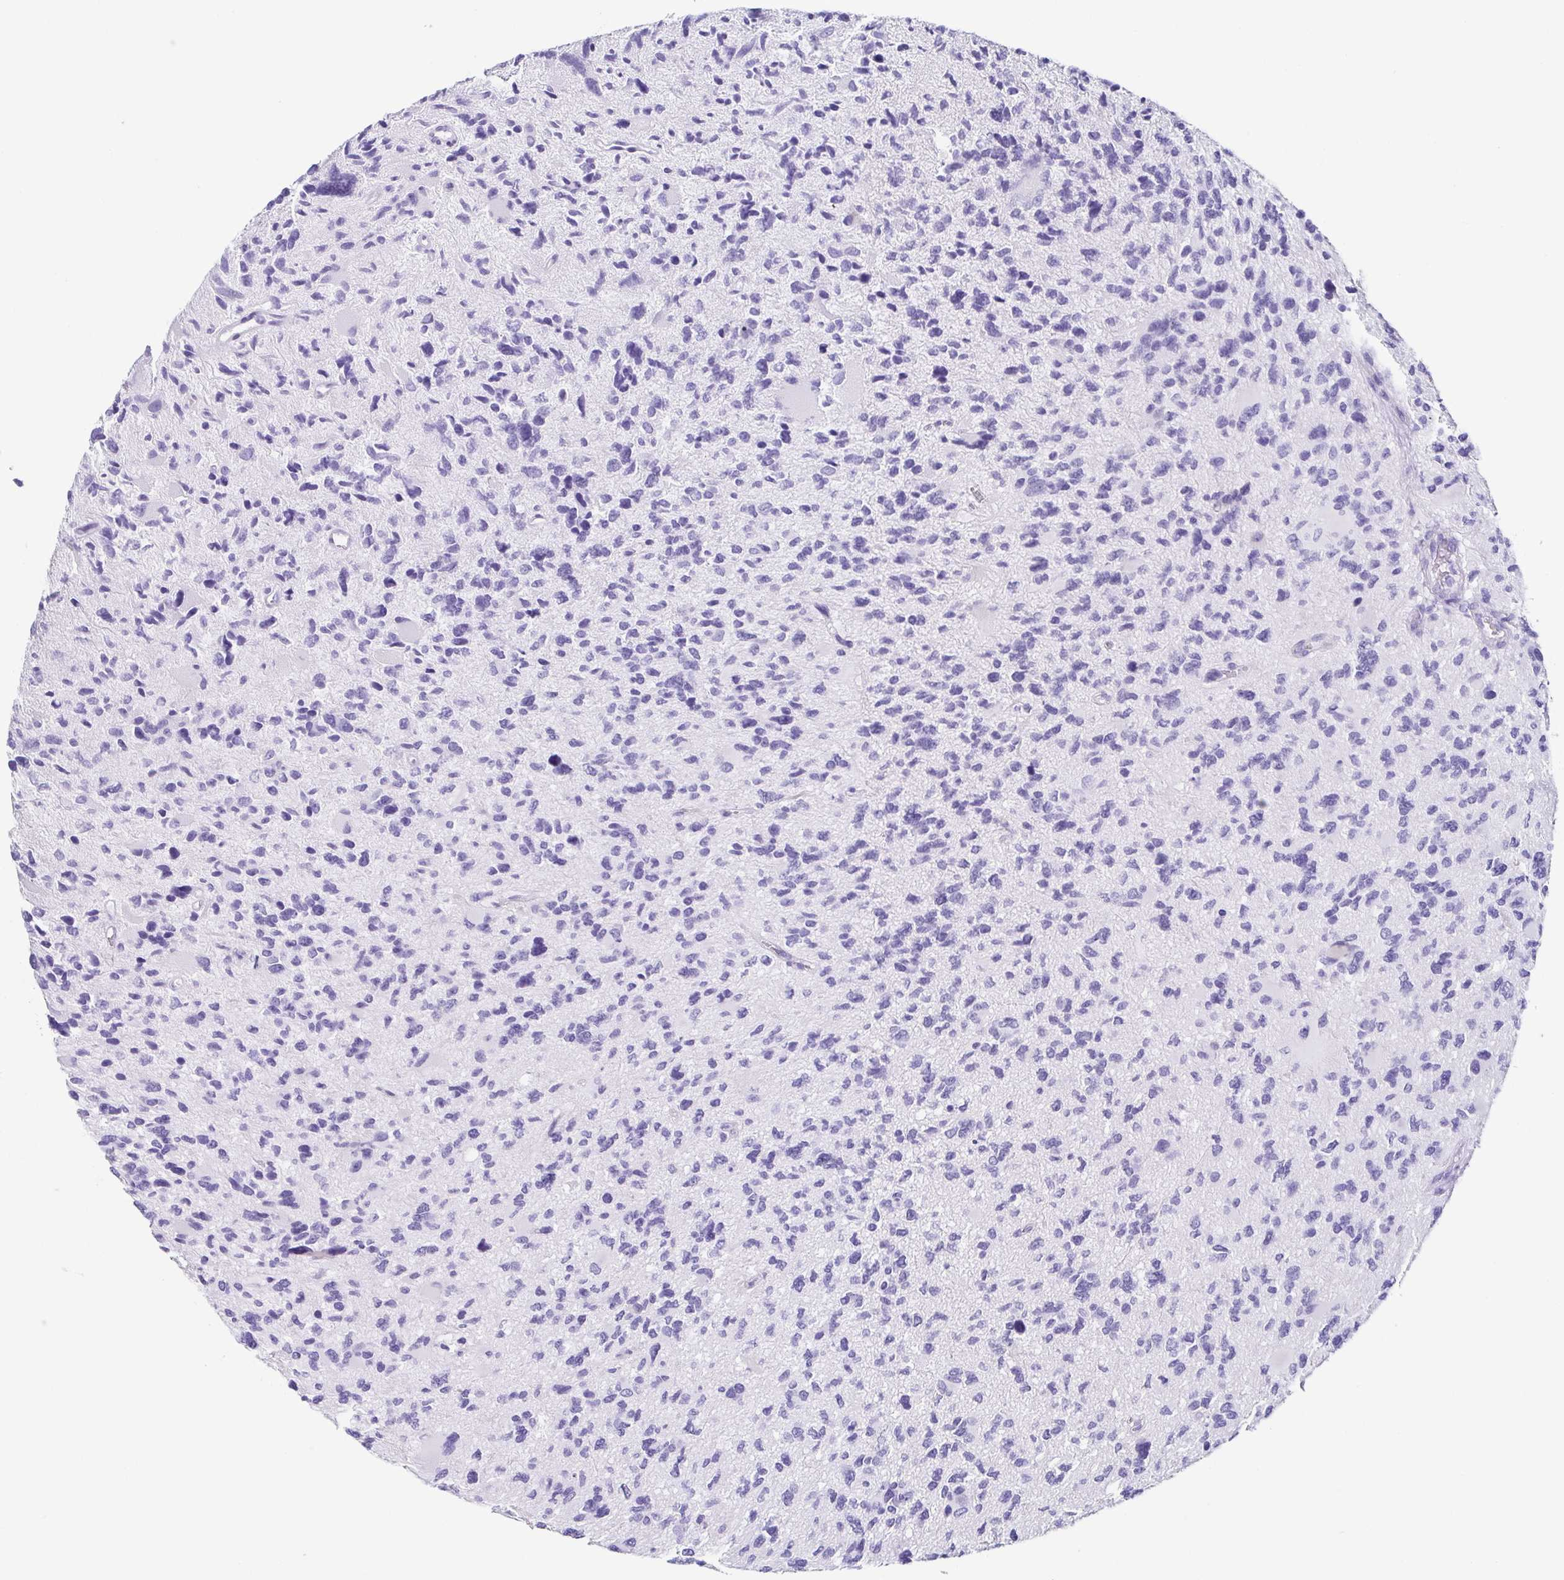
{"staining": {"intensity": "negative", "quantity": "none", "location": "none"}, "tissue": "glioma", "cell_type": "Tumor cells", "image_type": "cancer", "snomed": [{"axis": "morphology", "description": "Glioma, malignant, High grade"}, {"axis": "topography", "description": "Brain"}], "caption": "Image shows no significant protein staining in tumor cells of glioma. The staining is performed using DAB brown chromogen with nuclei counter-stained in using hematoxylin.", "gene": "TNNT2", "patient": {"sex": "female", "age": 11}}